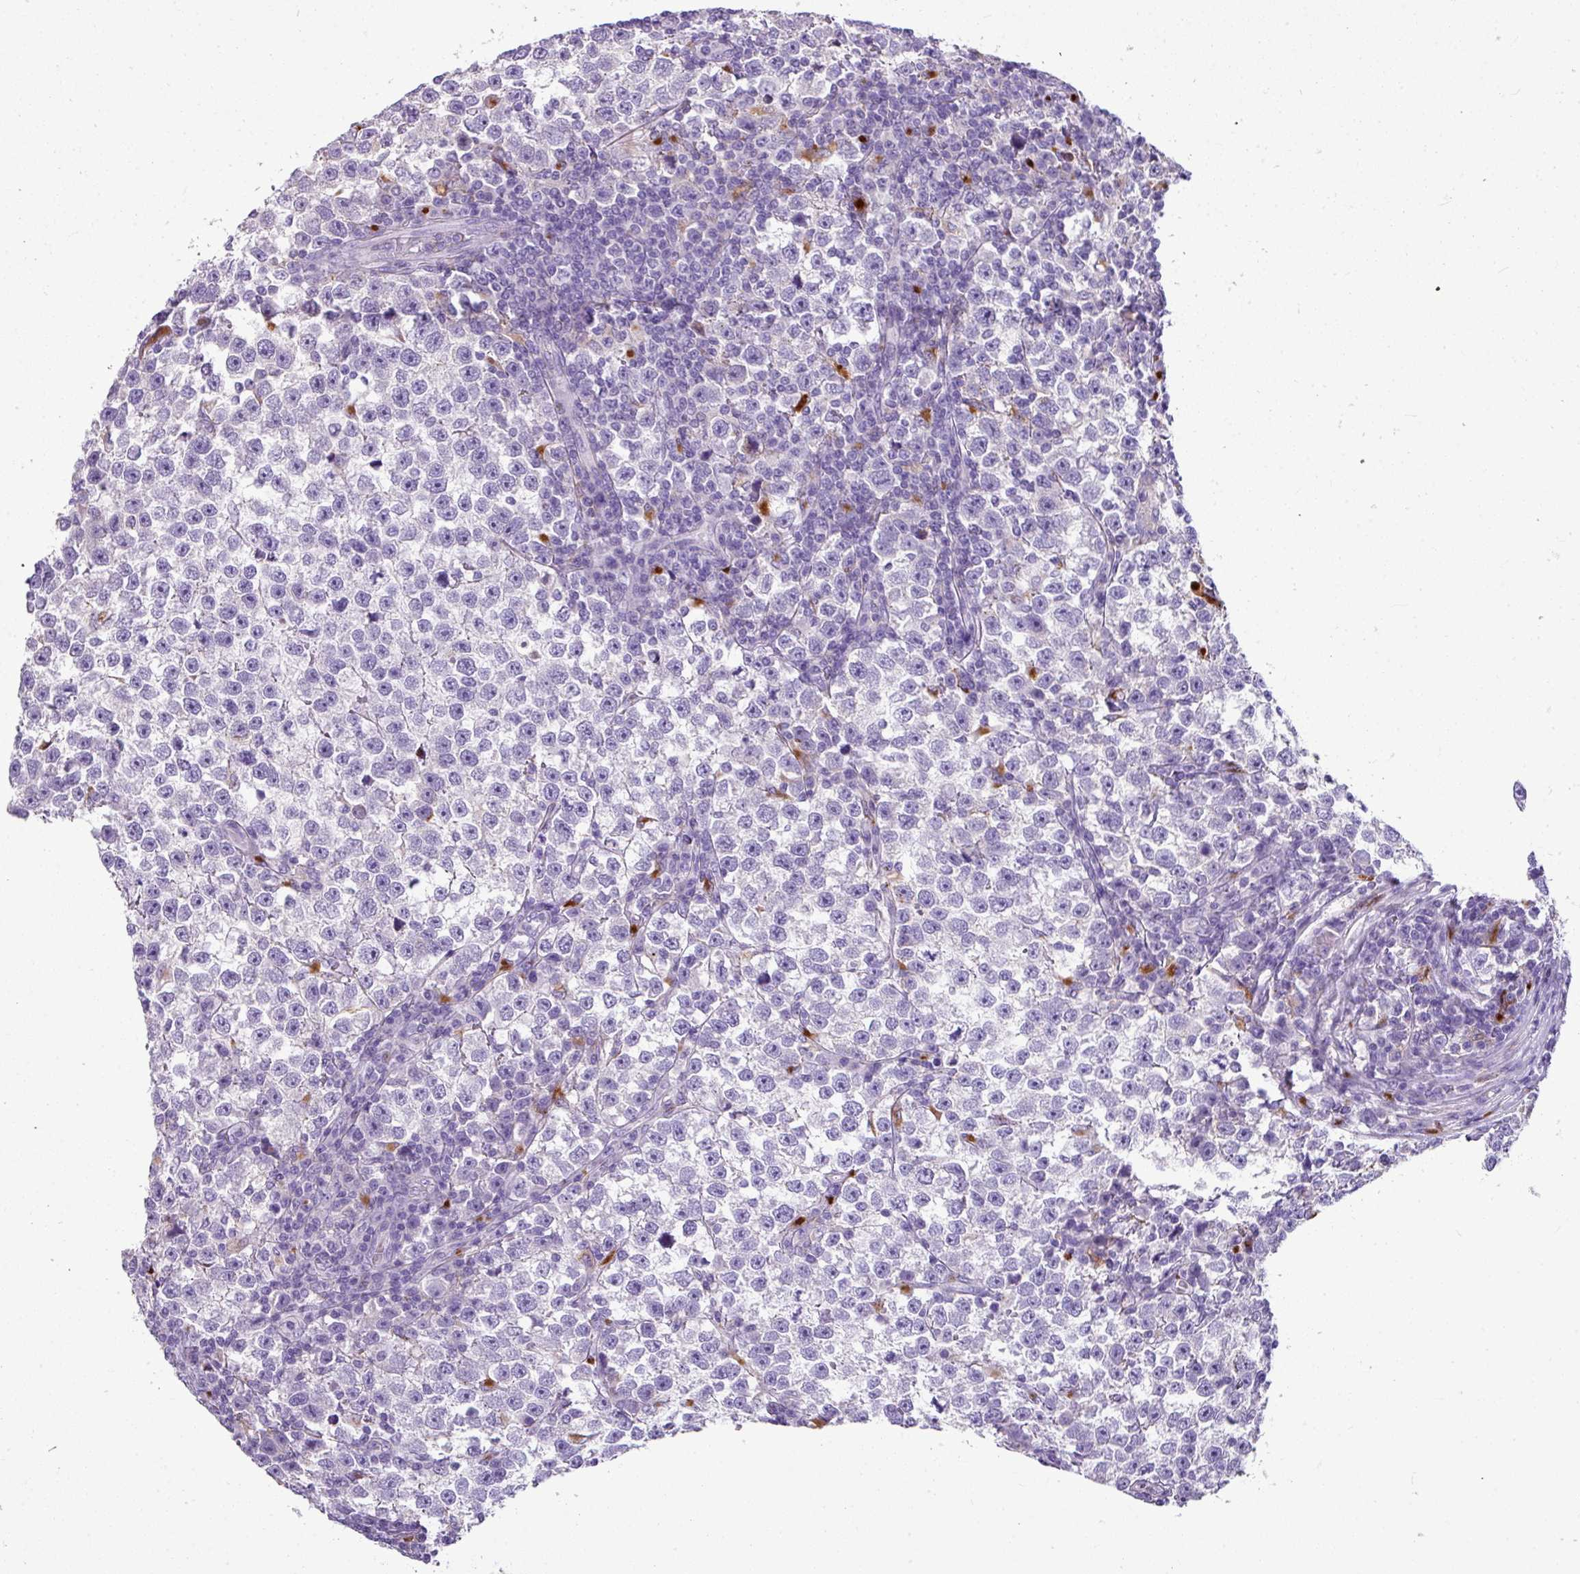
{"staining": {"intensity": "negative", "quantity": "none", "location": "none"}, "tissue": "testis cancer", "cell_type": "Tumor cells", "image_type": "cancer", "snomed": [{"axis": "morphology", "description": "Normal tissue, NOS"}, {"axis": "morphology", "description": "Seminoma, NOS"}, {"axis": "topography", "description": "Testis"}], "caption": "The immunohistochemistry micrograph has no significant staining in tumor cells of seminoma (testis) tissue.", "gene": "ZNF568", "patient": {"sex": "male", "age": 43}}